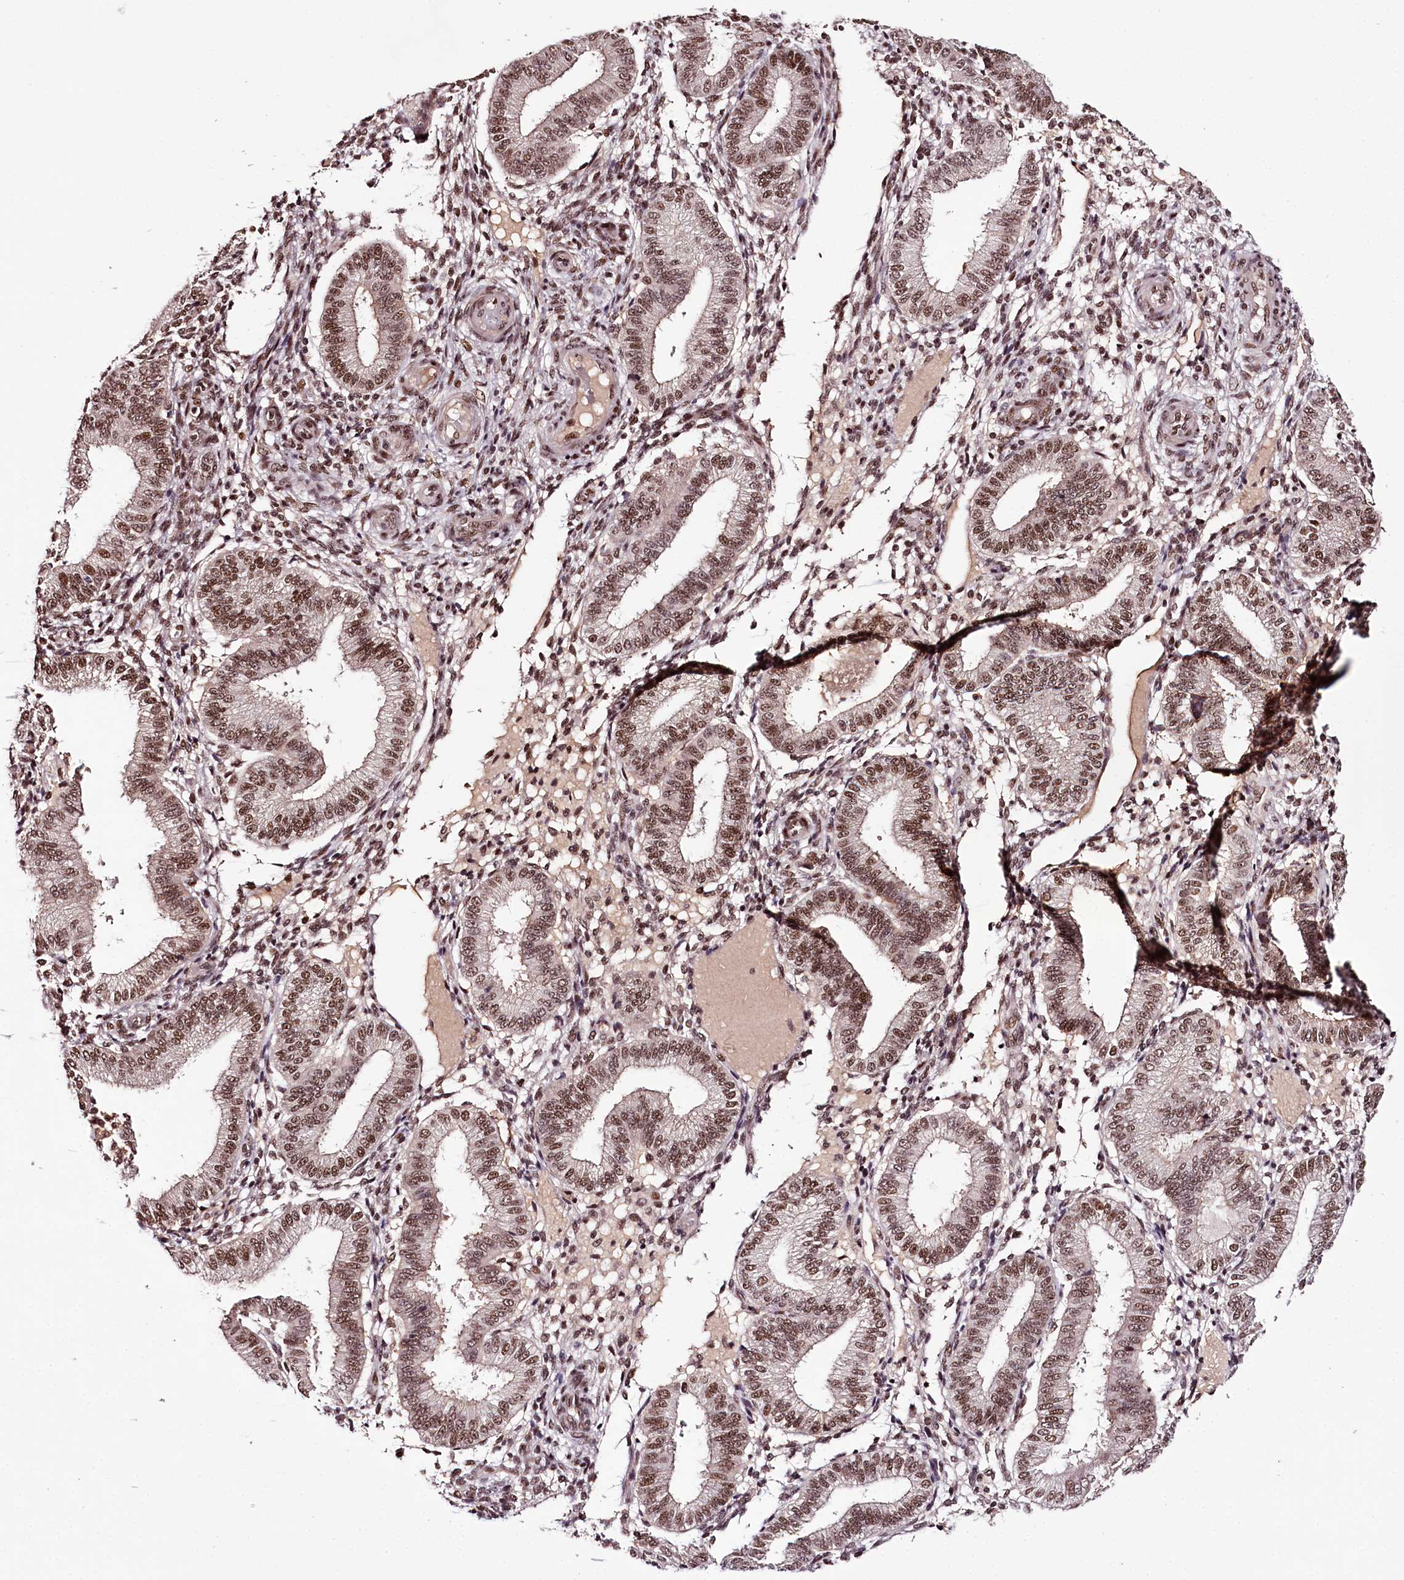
{"staining": {"intensity": "moderate", "quantity": "25%-75%", "location": "nuclear"}, "tissue": "endometrium", "cell_type": "Cells in endometrial stroma", "image_type": "normal", "snomed": [{"axis": "morphology", "description": "Normal tissue, NOS"}, {"axis": "topography", "description": "Endometrium"}], "caption": "Benign endometrium was stained to show a protein in brown. There is medium levels of moderate nuclear positivity in about 25%-75% of cells in endometrial stroma.", "gene": "TTC33", "patient": {"sex": "female", "age": 39}}